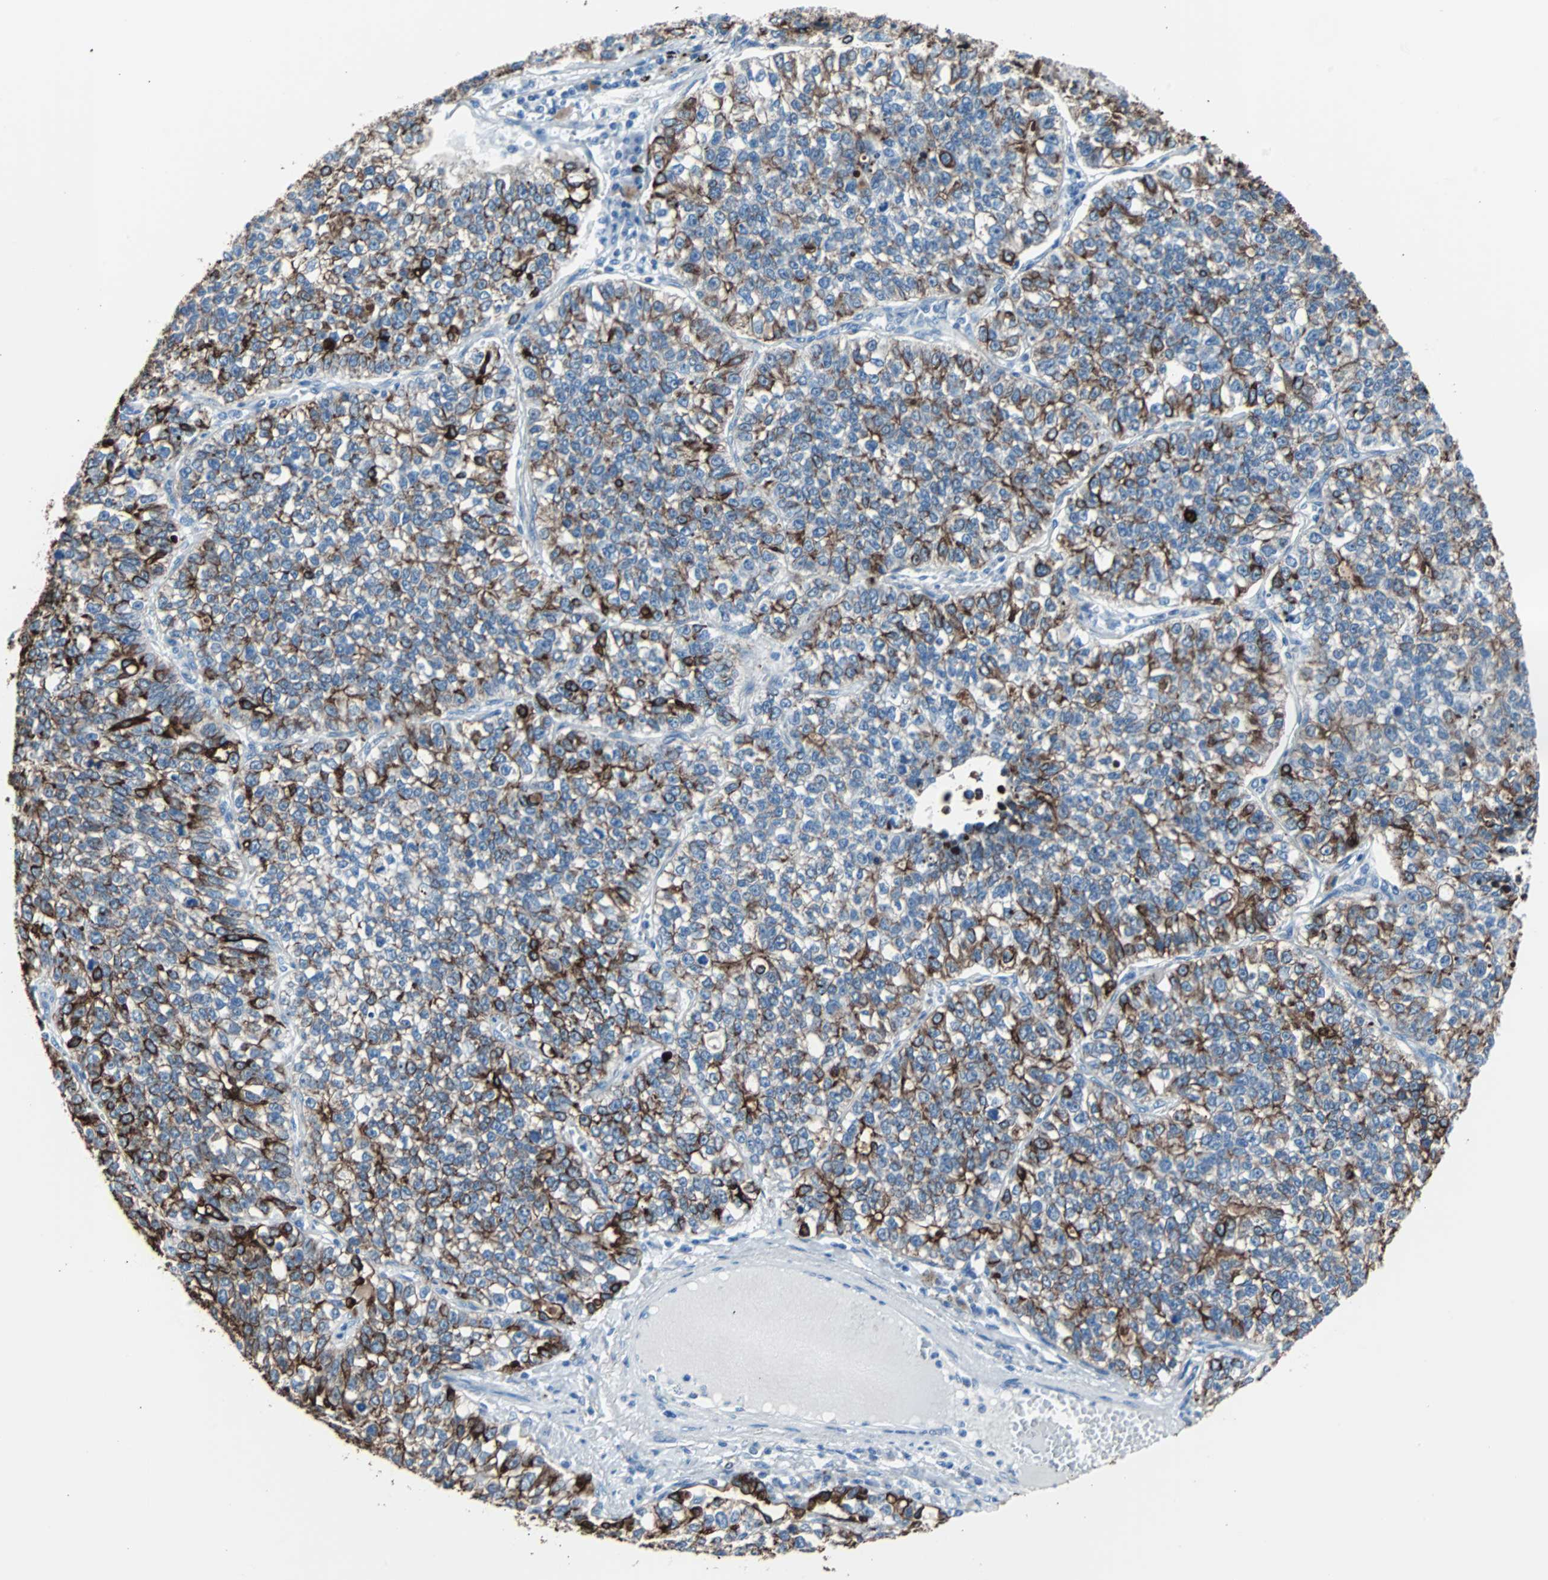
{"staining": {"intensity": "strong", "quantity": ">75%", "location": "cytoplasmic/membranous"}, "tissue": "lung cancer", "cell_type": "Tumor cells", "image_type": "cancer", "snomed": [{"axis": "morphology", "description": "Adenocarcinoma, NOS"}, {"axis": "topography", "description": "Lung"}], "caption": "Protein staining of lung adenocarcinoma tissue demonstrates strong cytoplasmic/membranous expression in approximately >75% of tumor cells. The protein of interest is stained brown, and the nuclei are stained in blue (DAB IHC with brightfield microscopy, high magnification).", "gene": "KRT7", "patient": {"sex": "male", "age": 49}}